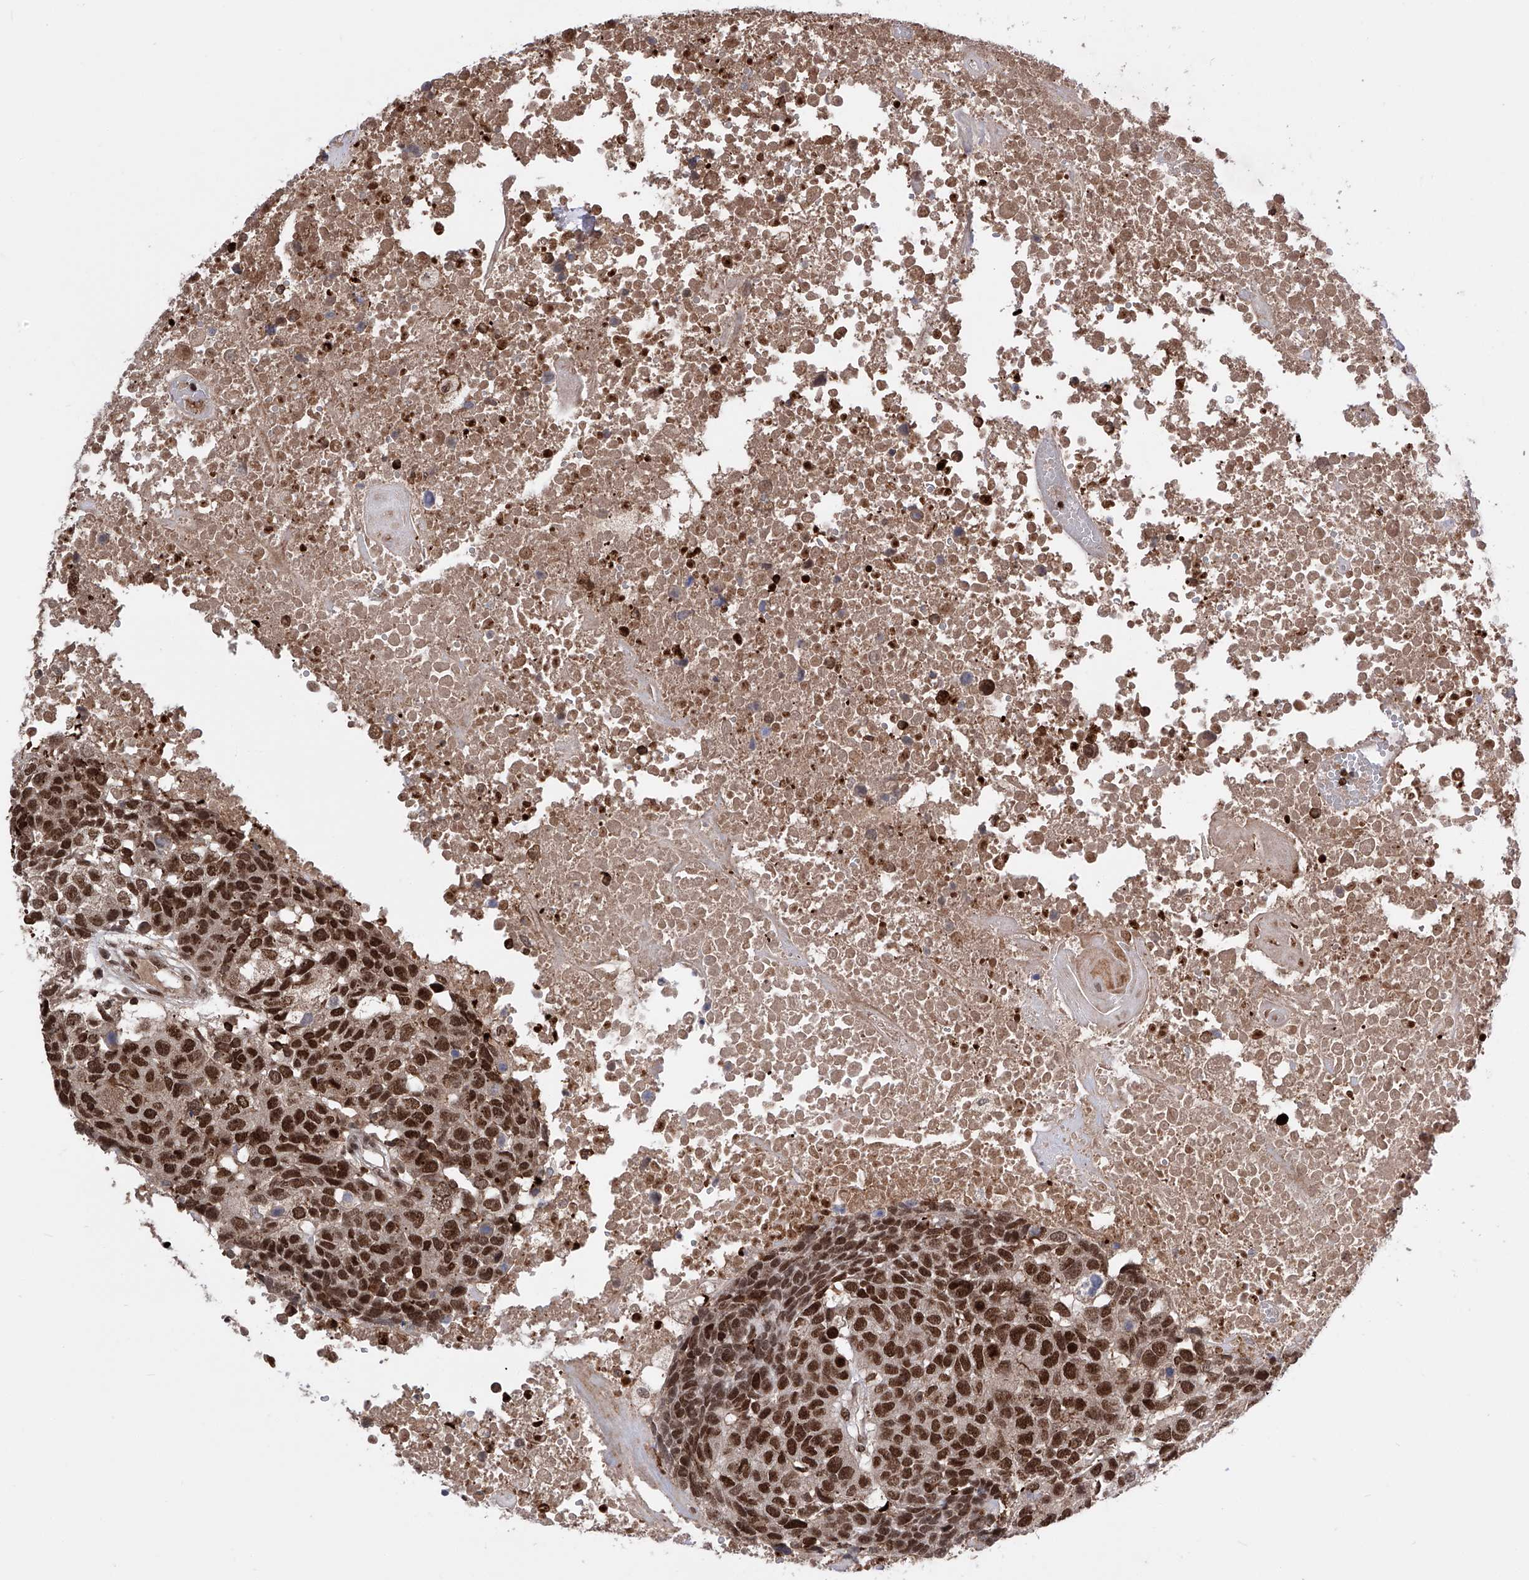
{"staining": {"intensity": "strong", "quantity": ">75%", "location": "nuclear"}, "tissue": "head and neck cancer", "cell_type": "Tumor cells", "image_type": "cancer", "snomed": [{"axis": "morphology", "description": "Squamous cell carcinoma, NOS"}, {"axis": "topography", "description": "Head-Neck"}], "caption": "Head and neck squamous cell carcinoma stained with a protein marker exhibits strong staining in tumor cells.", "gene": "ZNF280D", "patient": {"sex": "male", "age": 66}}